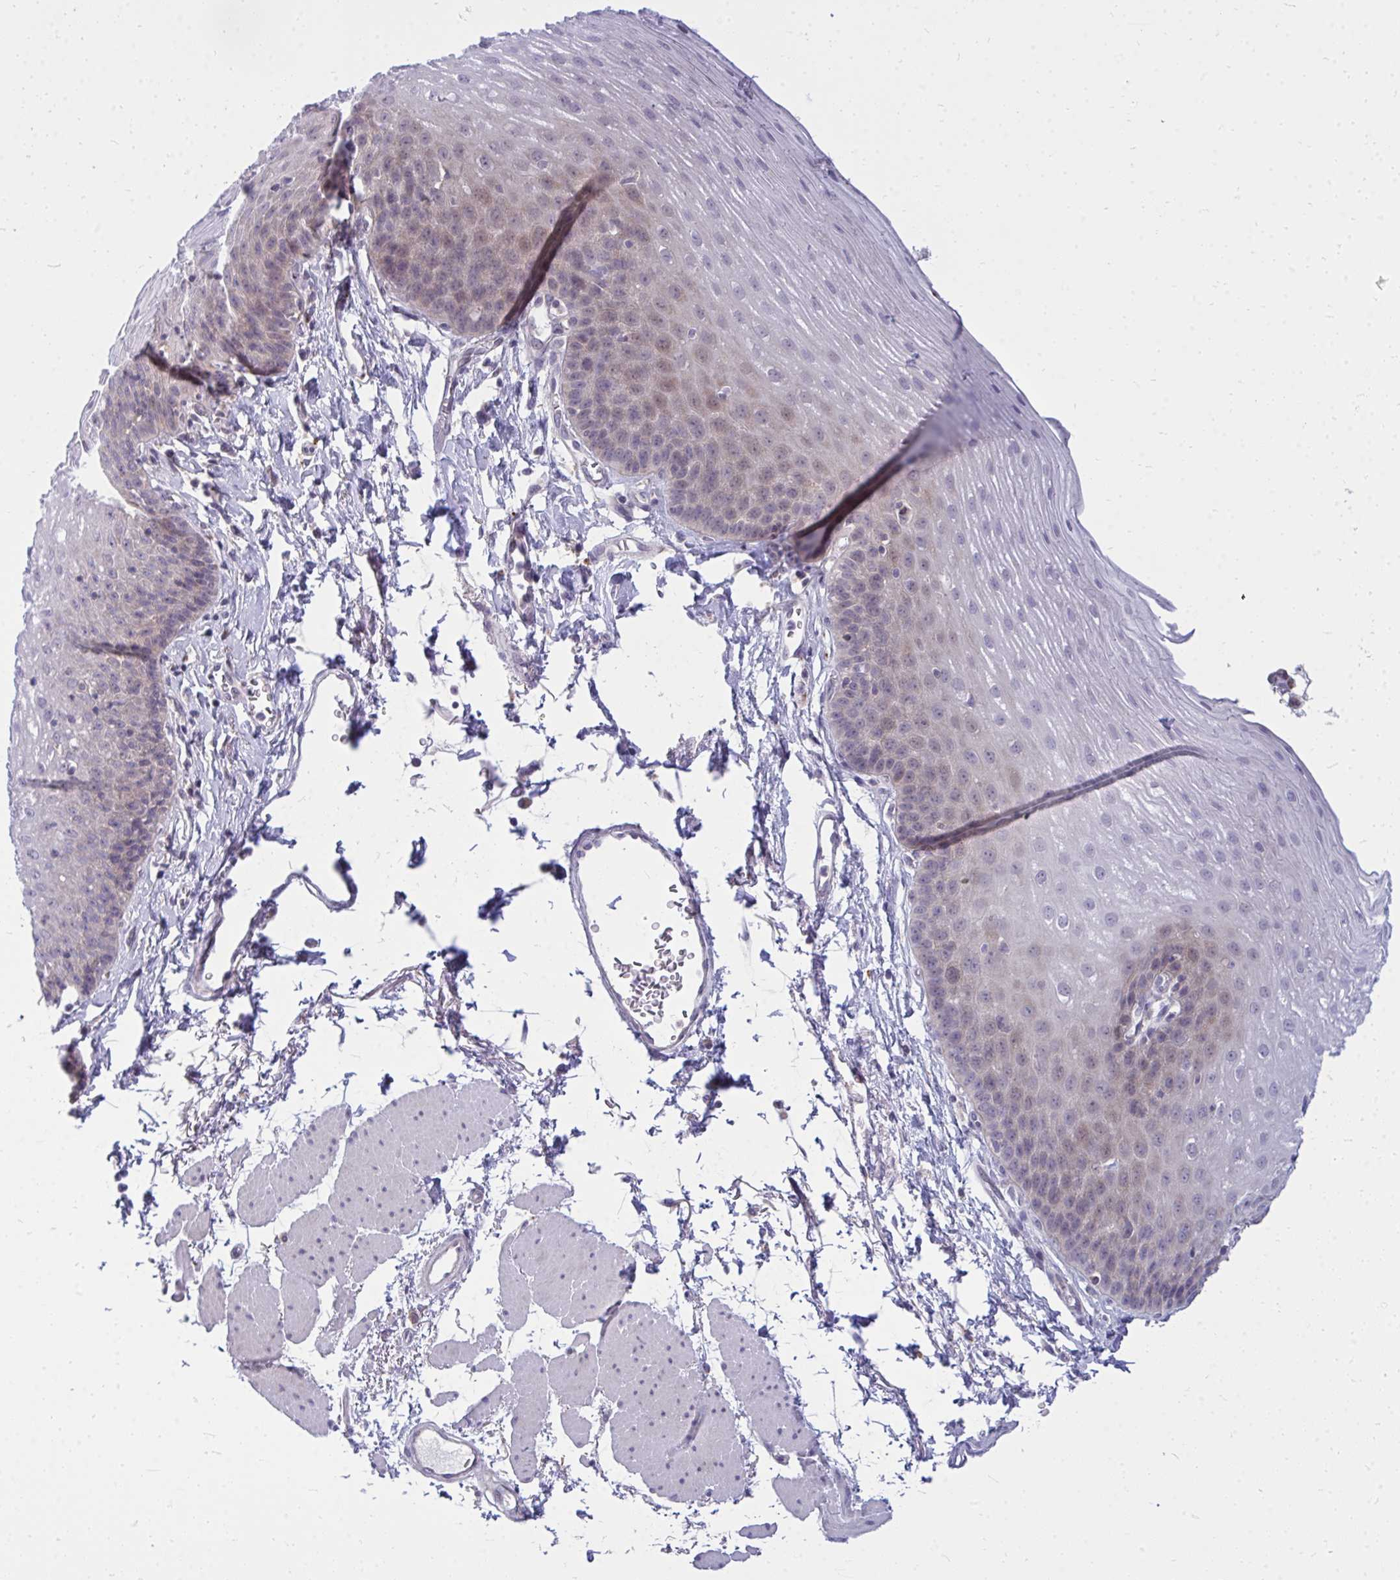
{"staining": {"intensity": "weak", "quantity": "<25%", "location": "cytoplasmic/membranous,nuclear"}, "tissue": "esophagus", "cell_type": "Squamous epithelial cells", "image_type": "normal", "snomed": [{"axis": "morphology", "description": "Normal tissue, NOS"}, {"axis": "topography", "description": "Esophagus"}], "caption": "DAB (3,3'-diaminobenzidine) immunohistochemical staining of benign human esophagus demonstrates no significant positivity in squamous epithelial cells. (DAB immunohistochemistry (IHC), high magnification).", "gene": "ZSCAN25", "patient": {"sex": "female", "age": 81}}